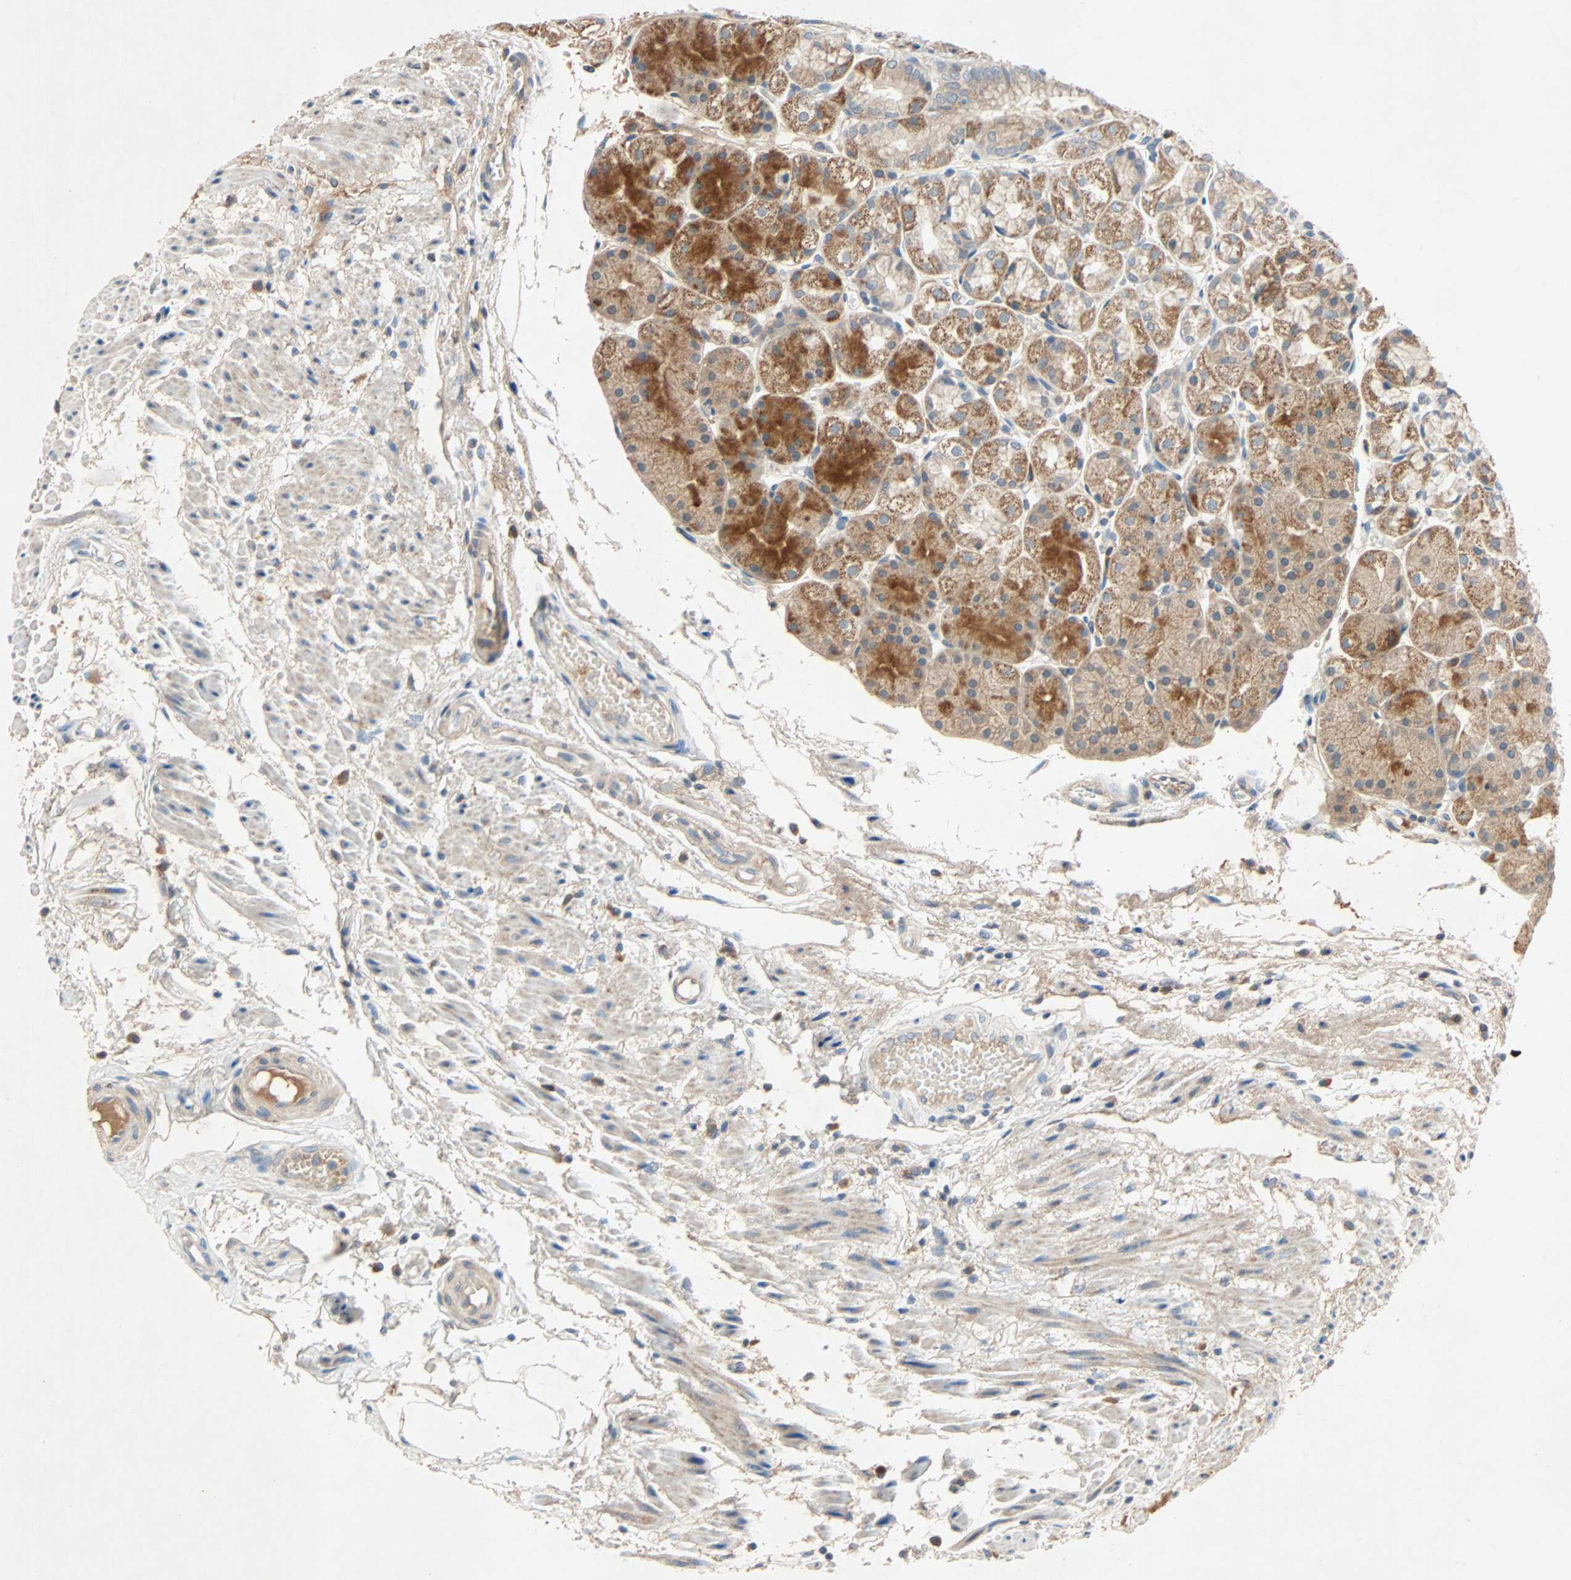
{"staining": {"intensity": "strong", "quantity": "25%-75%", "location": "cytoplasmic/membranous"}, "tissue": "stomach", "cell_type": "Glandular cells", "image_type": "normal", "snomed": [{"axis": "morphology", "description": "Normal tissue, NOS"}, {"axis": "topography", "description": "Stomach, upper"}], "caption": "A high amount of strong cytoplasmic/membranous positivity is identified in about 25%-75% of glandular cells in unremarkable stomach.", "gene": "XYLT1", "patient": {"sex": "male", "age": 72}}